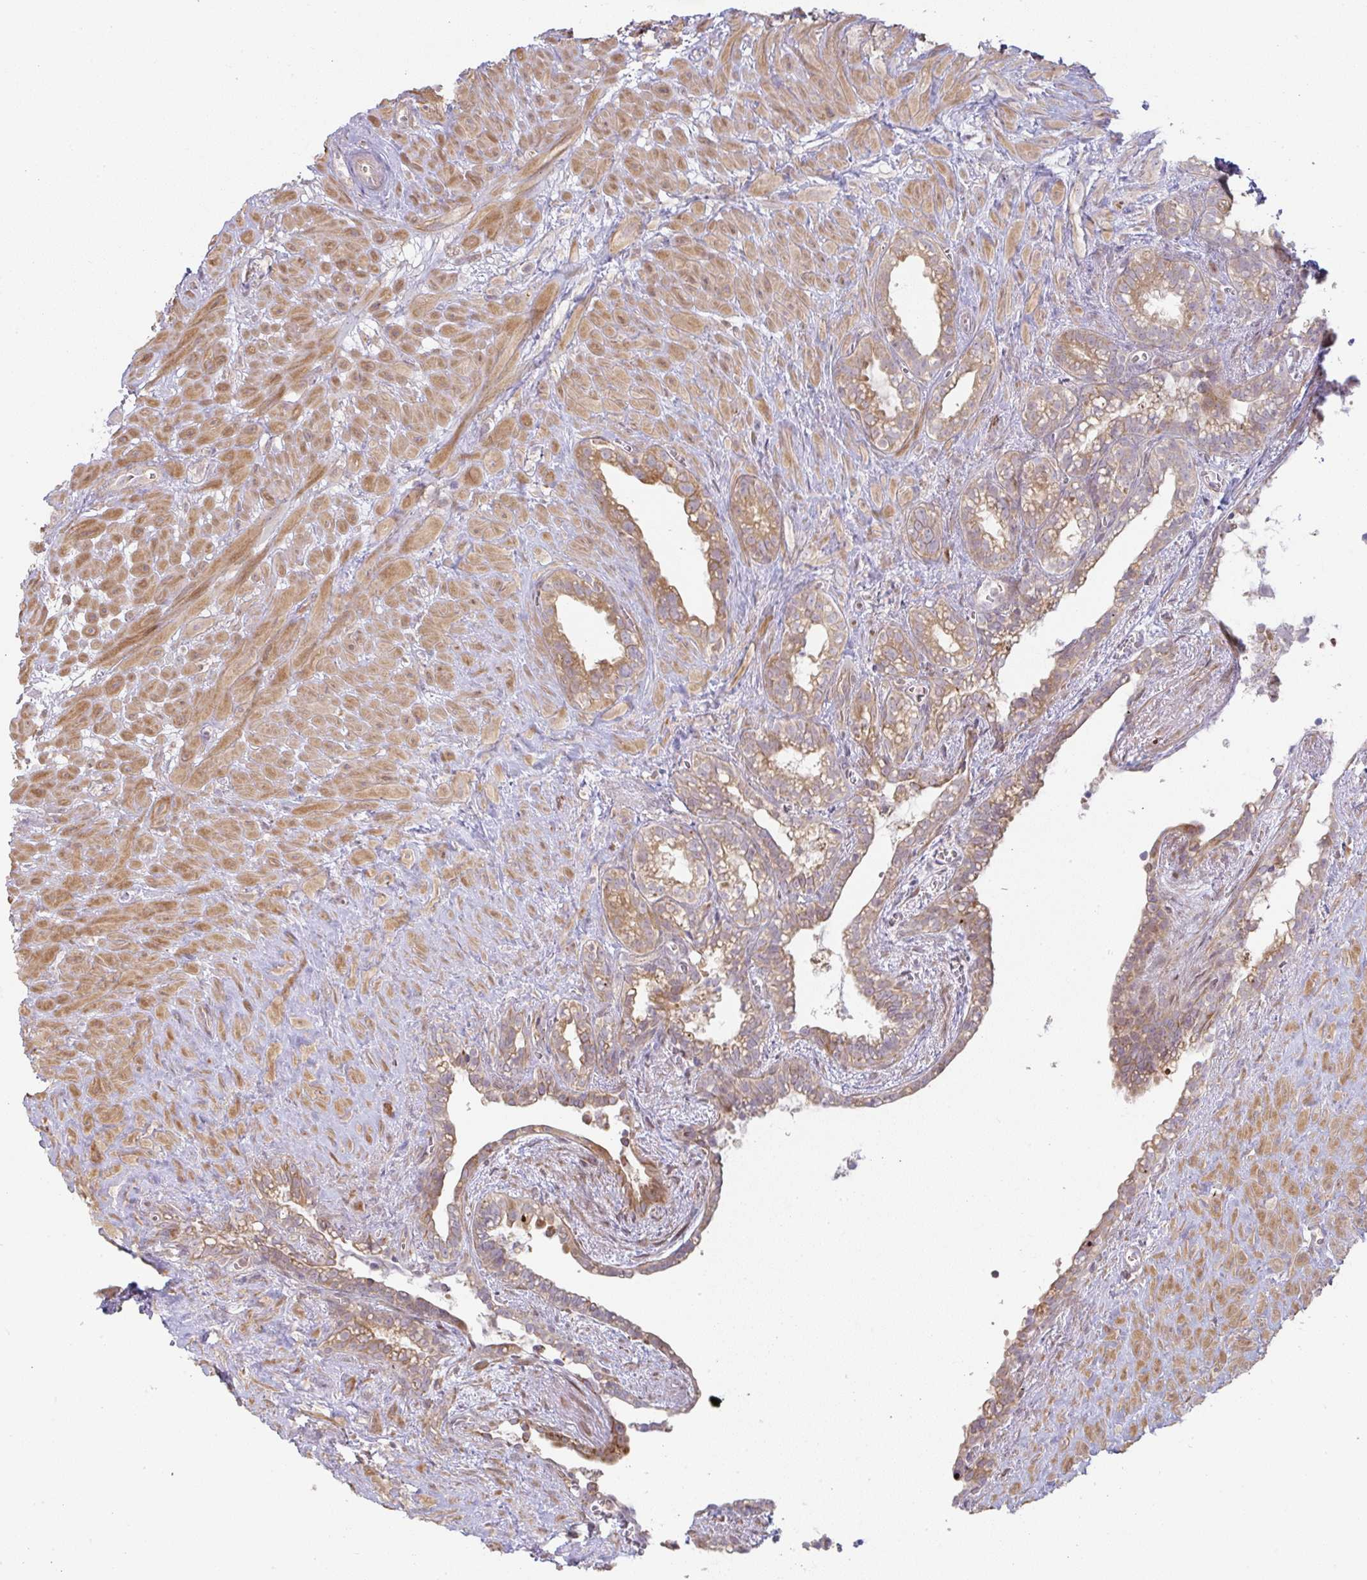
{"staining": {"intensity": "moderate", "quantity": ">75%", "location": "cytoplasmic/membranous"}, "tissue": "seminal vesicle", "cell_type": "Glandular cells", "image_type": "normal", "snomed": [{"axis": "morphology", "description": "Normal tissue, NOS"}, {"axis": "topography", "description": "Seminal veicle"}], "caption": "Immunohistochemistry micrograph of benign seminal vesicle: seminal vesicle stained using immunohistochemistry (IHC) shows medium levels of moderate protein expression localized specifically in the cytoplasmic/membranous of glandular cells, appearing as a cytoplasmic/membranous brown color.", "gene": "MOB1A", "patient": {"sex": "male", "age": 76}}